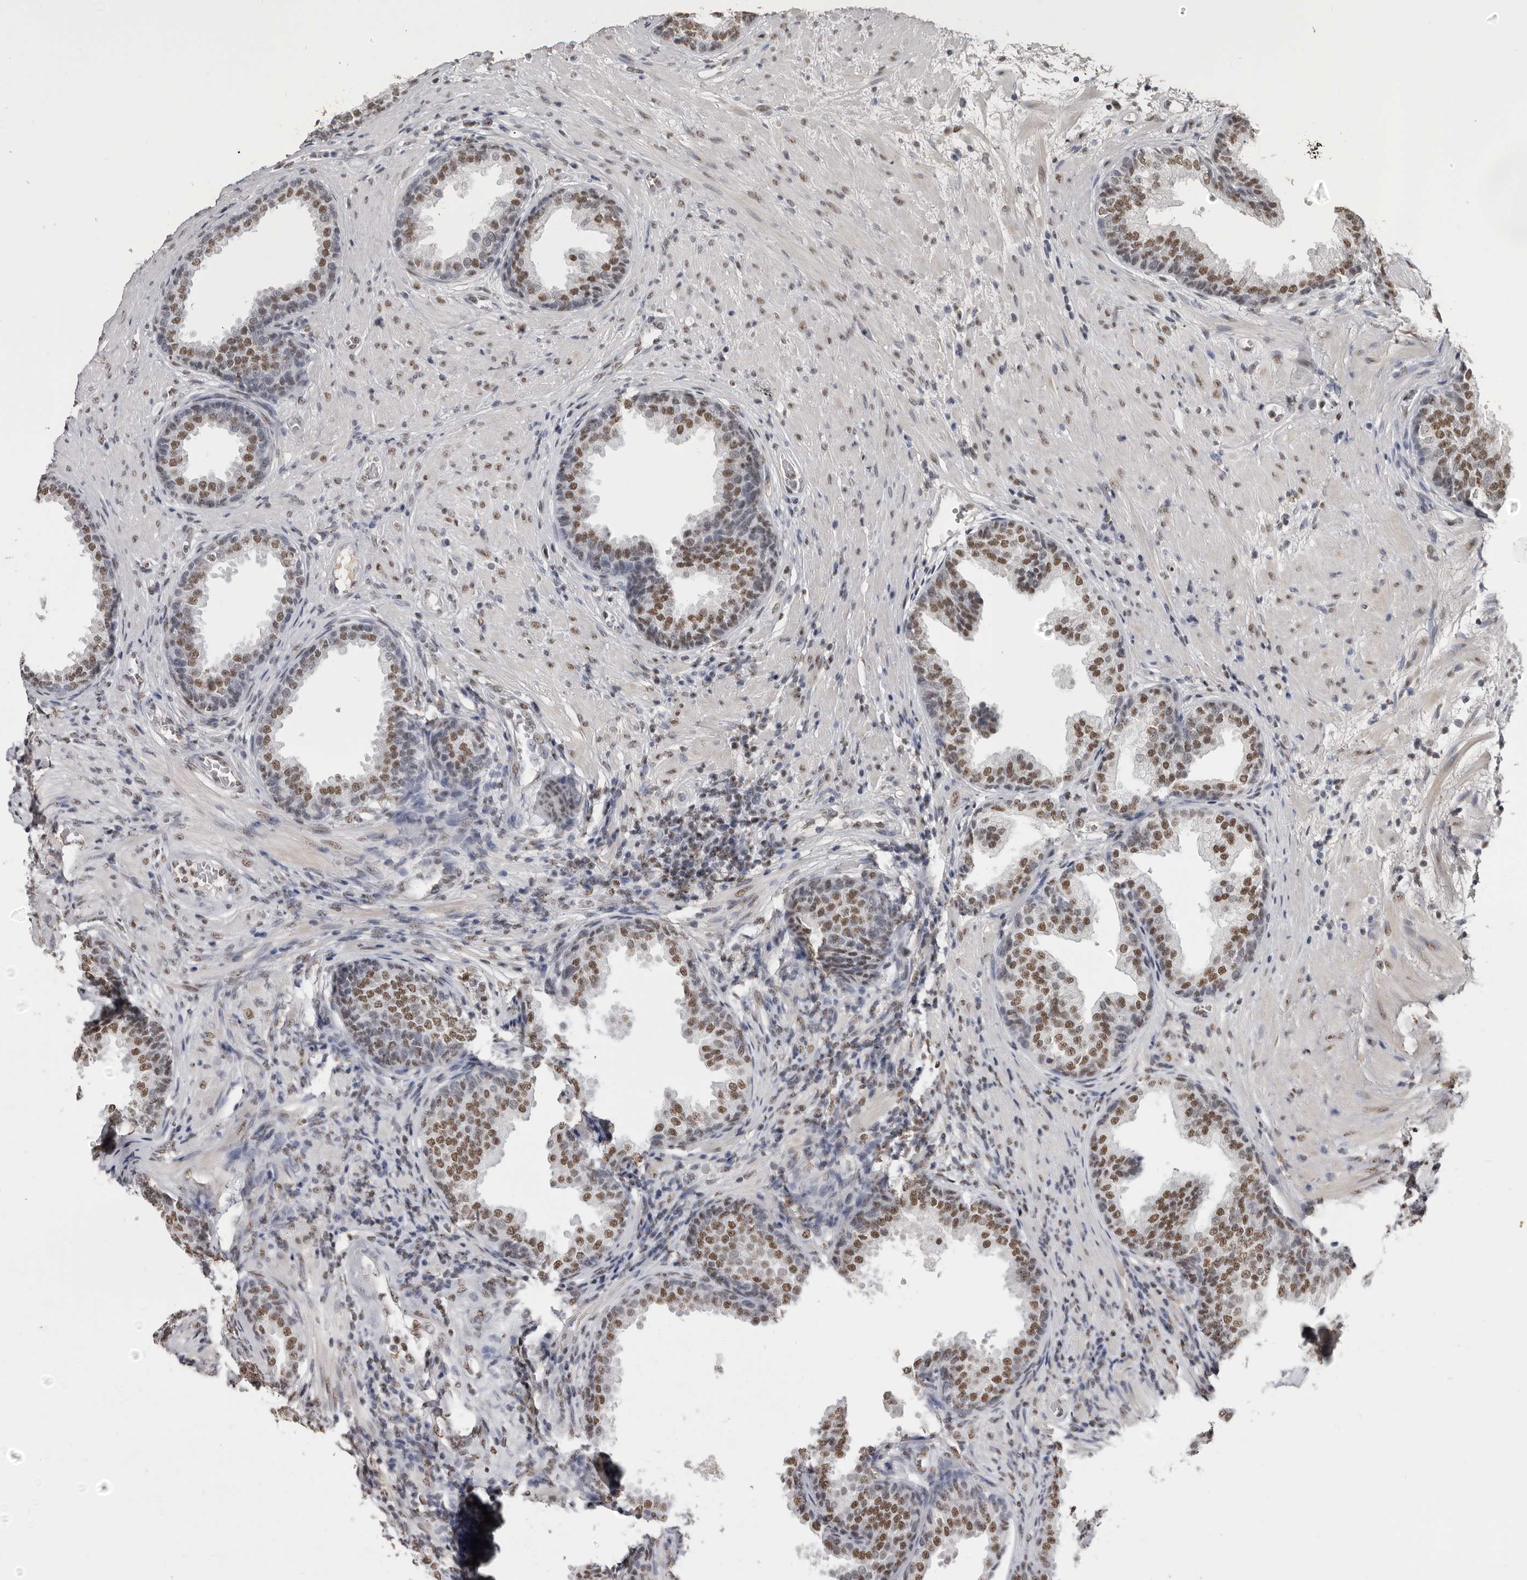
{"staining": {"intensity": "moderate", "quantity": ">75%", "location": "nuclear"}, "tissue": "prostate", "cell_type": "Glandular cells", "image_type": "normal", "snomed": [{"axis": "morphology", "description": "Normal tissue, NOS"}, {"axis": "topography", "description": "Prostate"}], "caption": "Immunohistochemistry micrograph of unremarkable prostate: human prostate stained using immunohistochemistry (IHC) displays medium levels of moderate protein expression localized specifically in the nuclear of glandular cells, appearing as a nuclear brown color.", "gene": "SCAF4", "patient": {"sex": "male", "age": 76}}